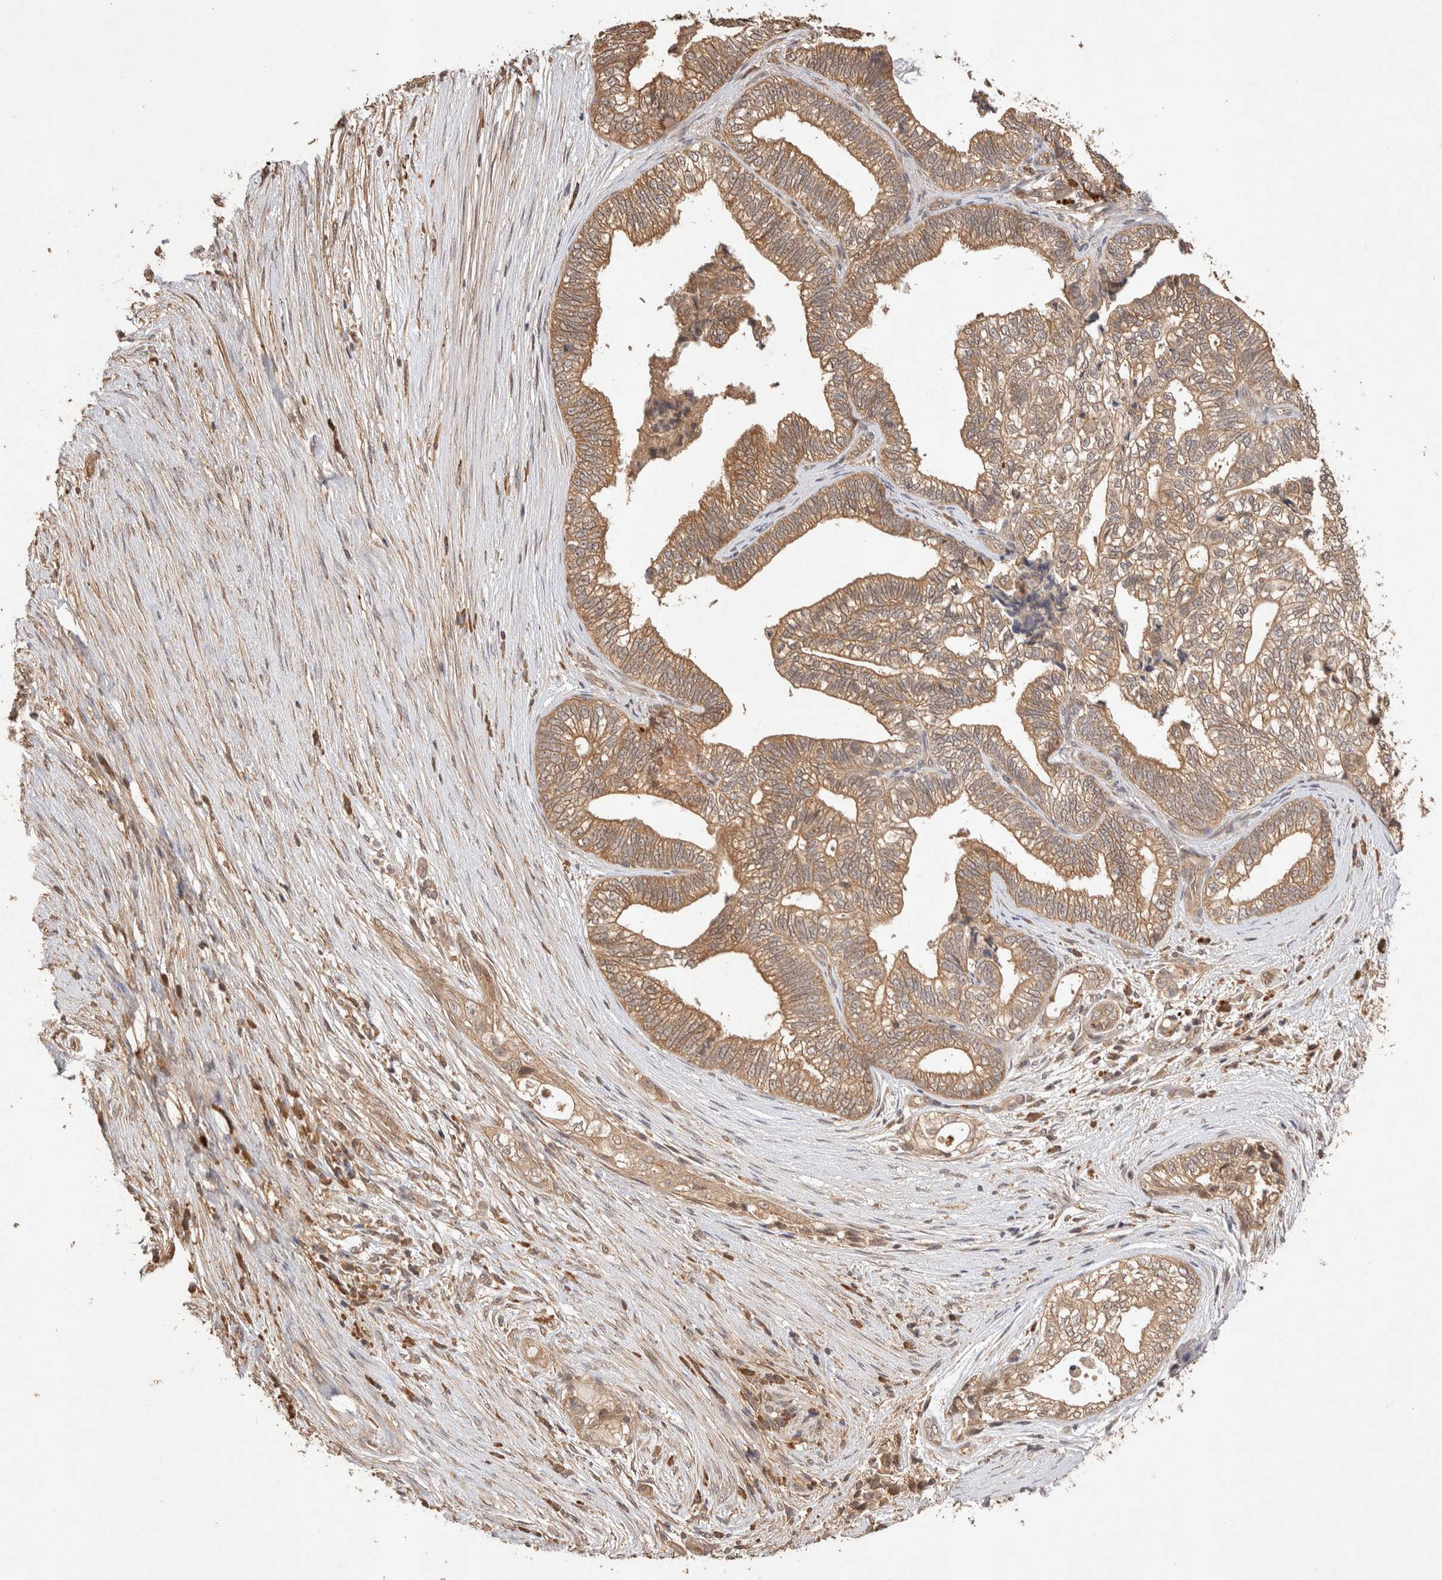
{"staining": {"intensity": "moderate", "quantity": ">75%", "location": "cytoplasmic/membranous"}, "tissue": "pancreatic cancer", "cell_type": "Tumor cells", "image_type": "cancer", "snomed": [{"axis": "morphology", "description": "Adenocarcinoma, NOS"}, {"axis": "topography", "description": "Pancreas"}], "caption": "Pancreatic cancer (adenocarcinoma) tissue reveals moderate cytoplasmic/membranous staining in approximately >75% of tumor cells, visualized by immunohistochemistry.", "gene": "NSMAF", "patient": {"sex": "male", "age": 72}}